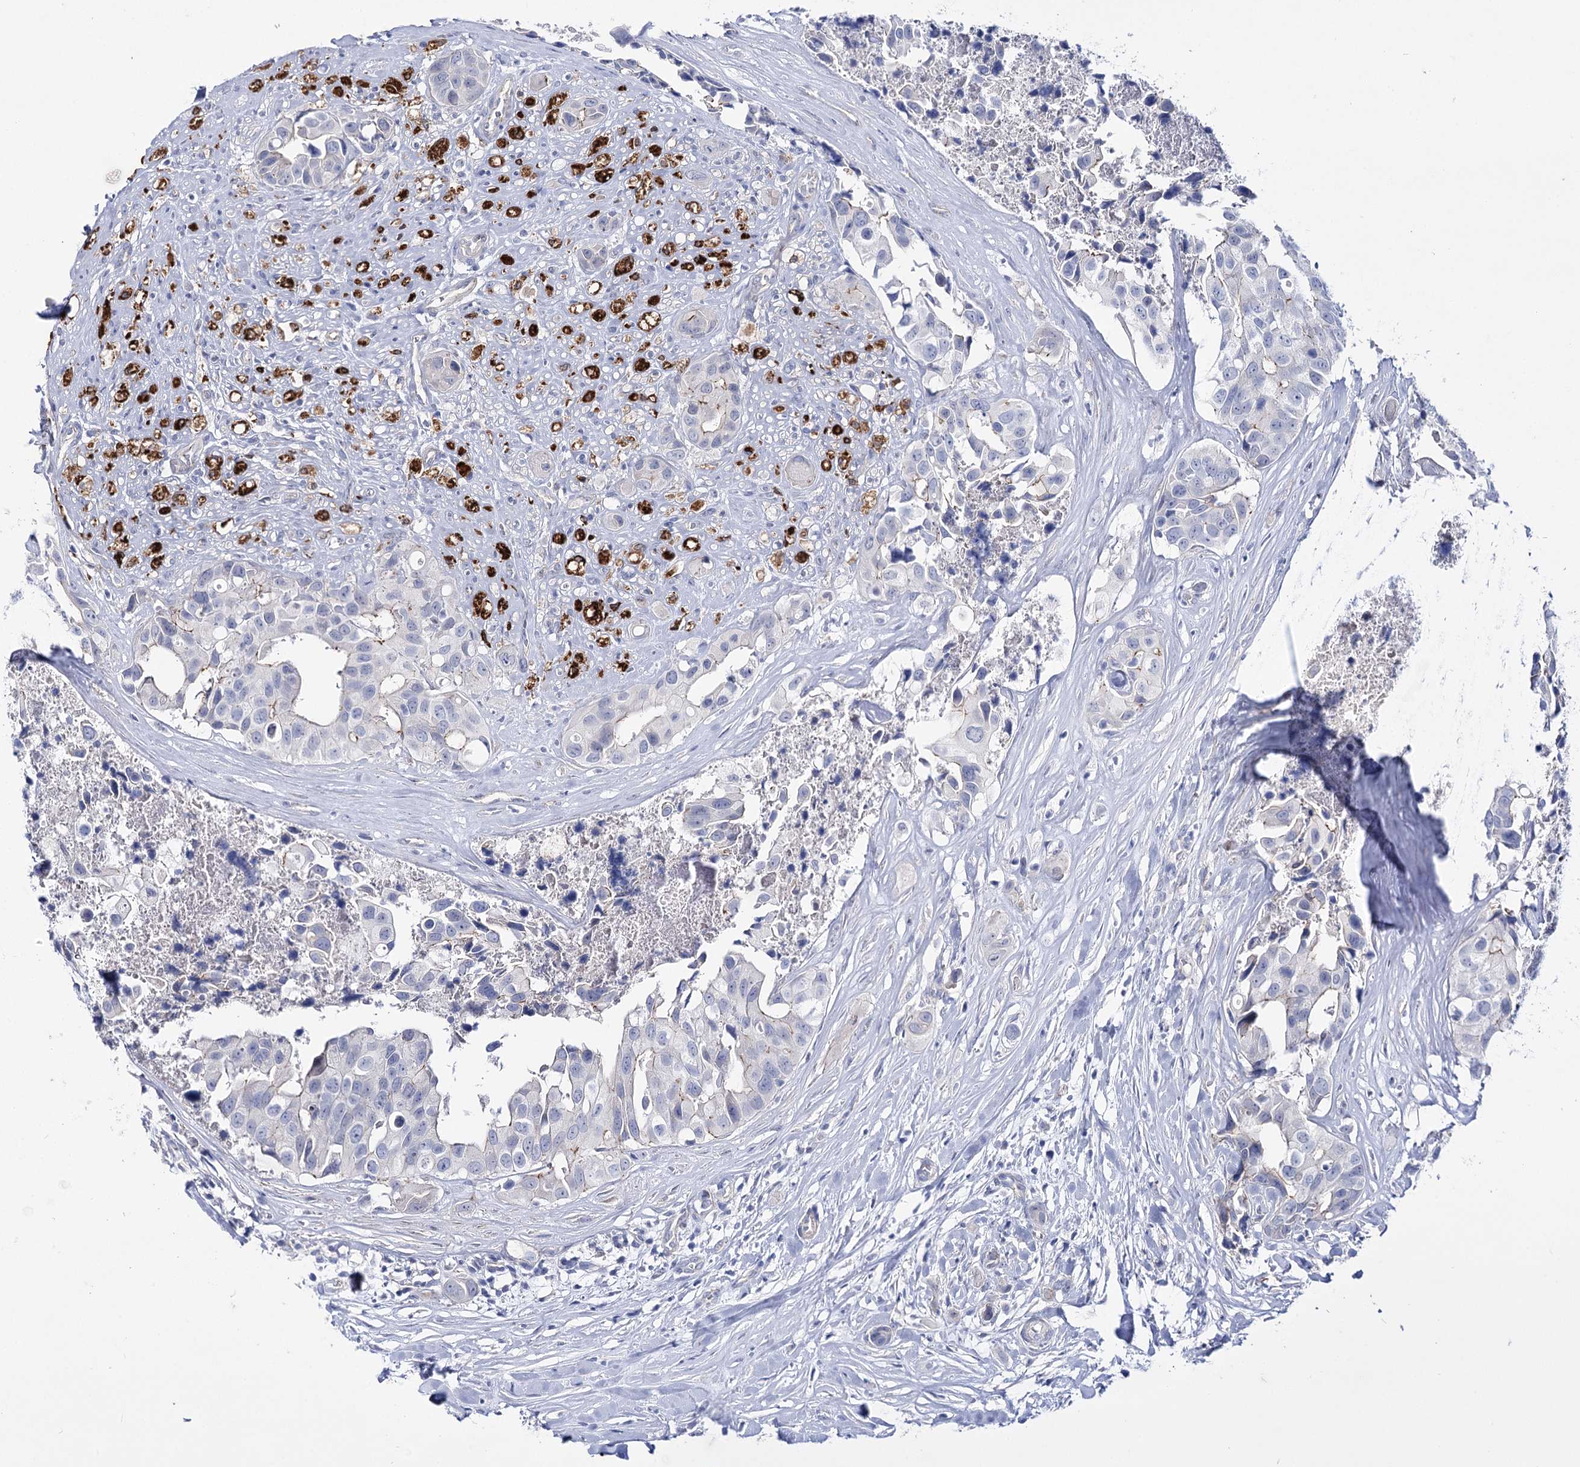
{"staining": {"intensity": "negative", "quantity": "none", "location": "none"}, "tissue": "head and neck cancer", "cell_type": "Tumor cells", "image_type": "cancer", "snomed": [{"axis": "morphology", "description": "Adenocarcinoma, NOS"}, {"axis": "morphology", "description": "Adenocarcinoma, metastatic, NOS"}, {"axis": "topography", "description": "Head-Neck"}], "caption": "A photomicrograph of head and neck adenocarcinoma stained for a protein reveals no brown staining in tumor cells.", "gene": "NRAP", "patient": {"sex": "male", "age": 75}}